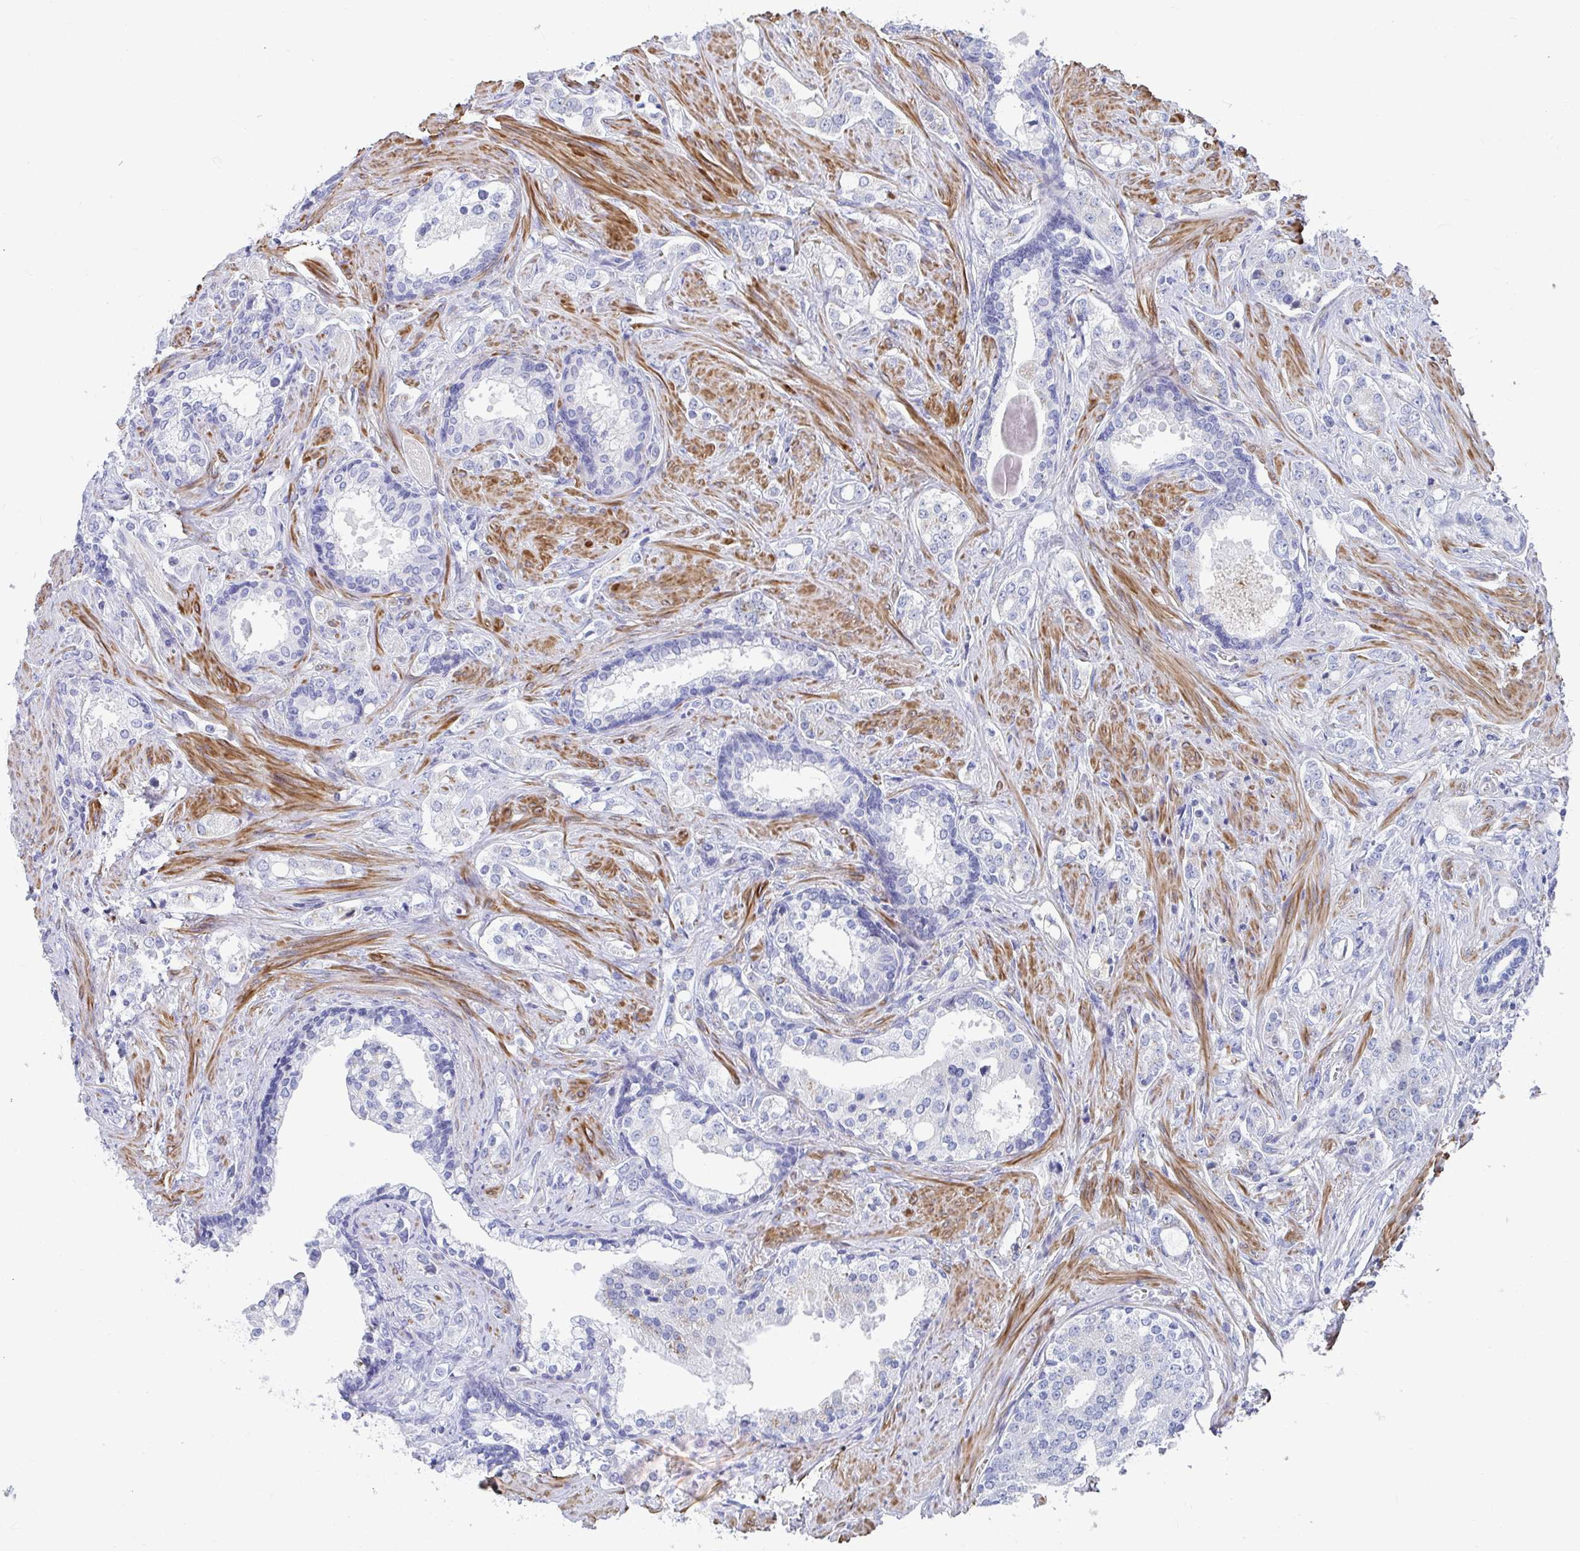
{"staining": {"intensity": "negative", "quantity": "none", "location": "none"}, "tissue": "prostate cancer", "cell_type": "Tumor cells", "image_type": "cancer", "snomed": [{"axis": "morphology", "description": "Adenocarcinoma, Medium grade"}, {"axis": "topography", "description": "Prostate"}], "caption": "Protein analysis of prostate medium-grade adenocarcinoma shows no significant staining in tumor cells.", "gene": "ZFP82", "patient": {"sex": "male", "age": 57}}